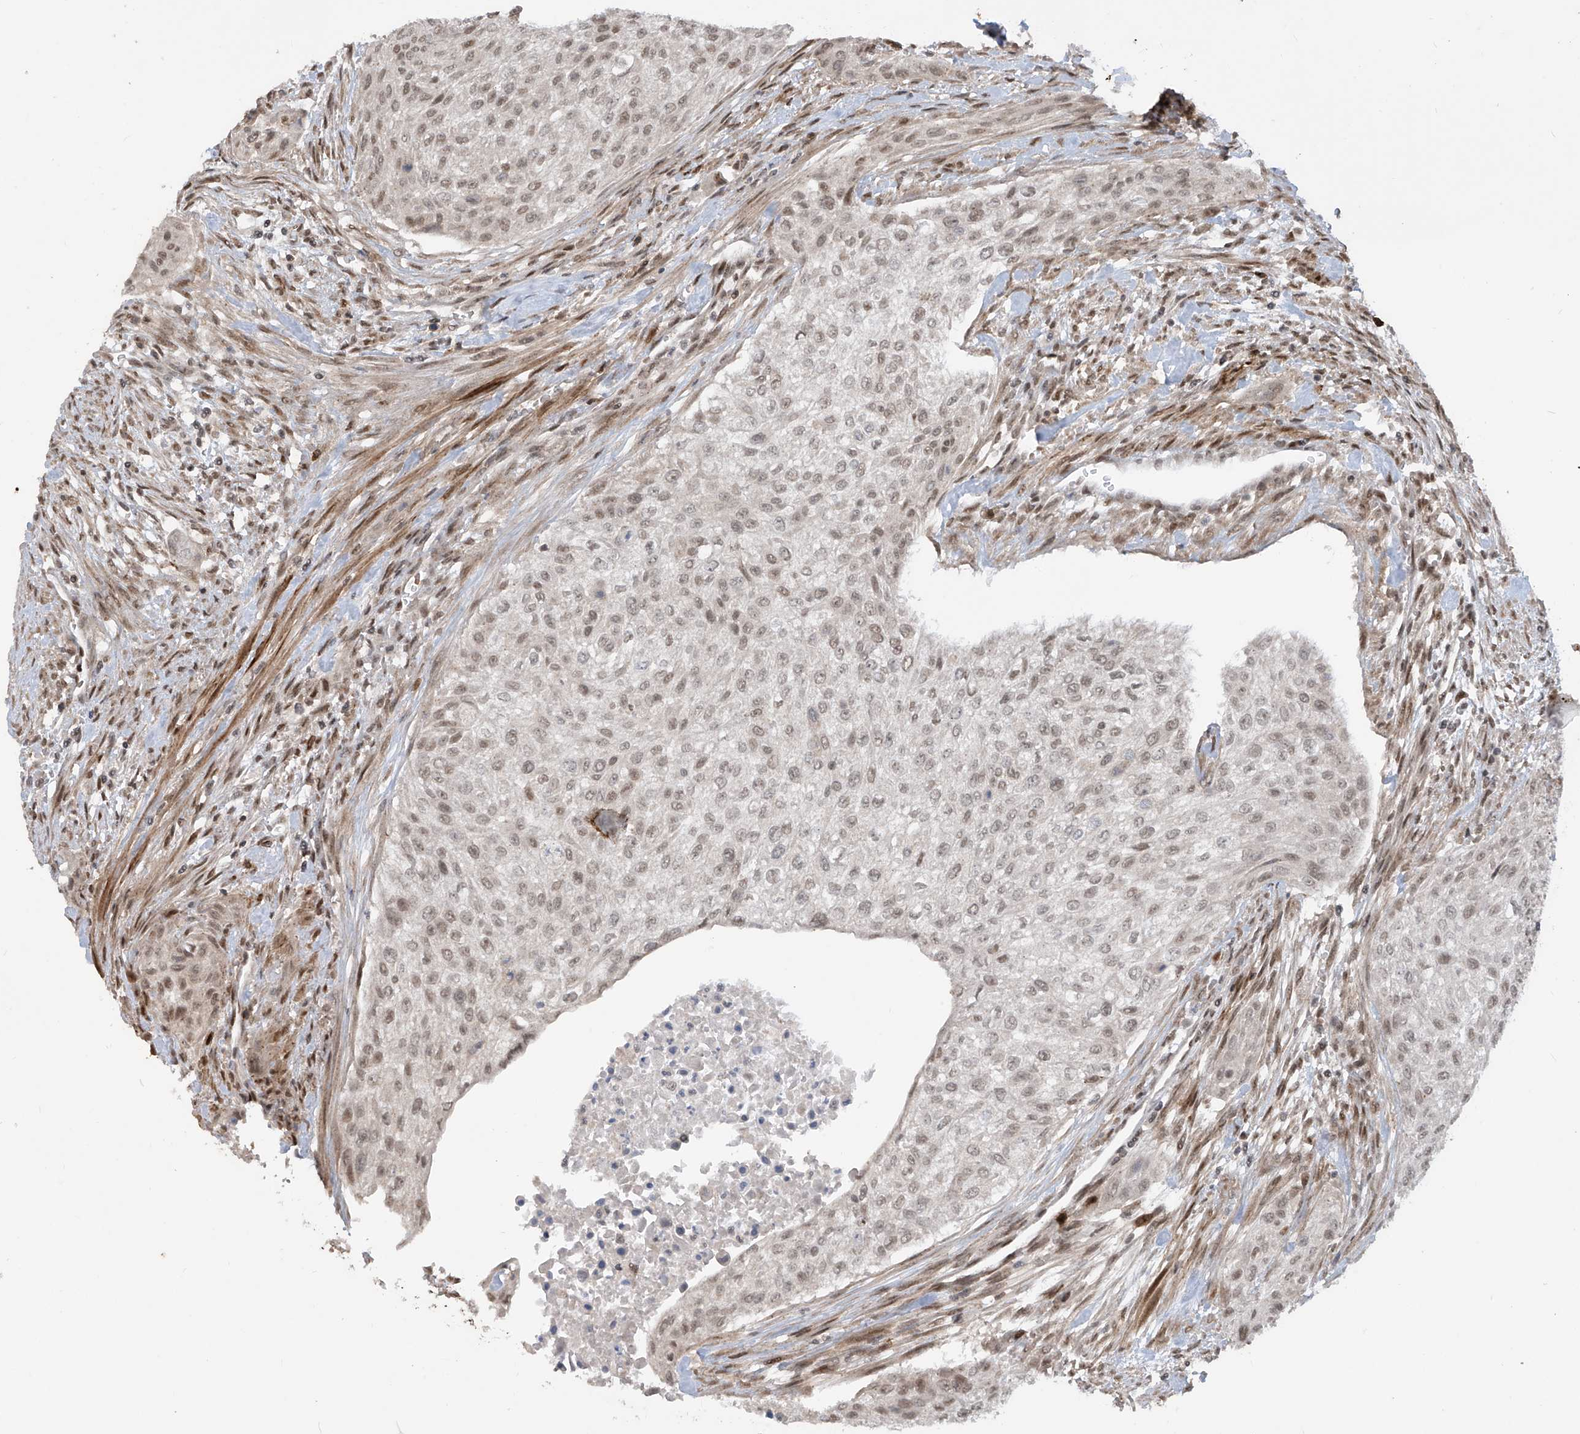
{"staining": {"intensity": "moderate", "quantity": ">75%", "location": "nuclear"}, "tissue": "urothelial cancer", "cell_type": "Tumor cells", "image_type": "cancer", "snomed": [{"axis": "morphology", "description": "Urothelial carcinoma, High grade"}, {"axis": "topography", "description": "Urinary bladder"}], "caption": "DAB immunohistochemical staining of urothelial cancer exhibits moderate nuclear protein staining in about >75% of tumor cells.", "gene": "LAGE3", "patient": {"sex": "male", "age": 35}}